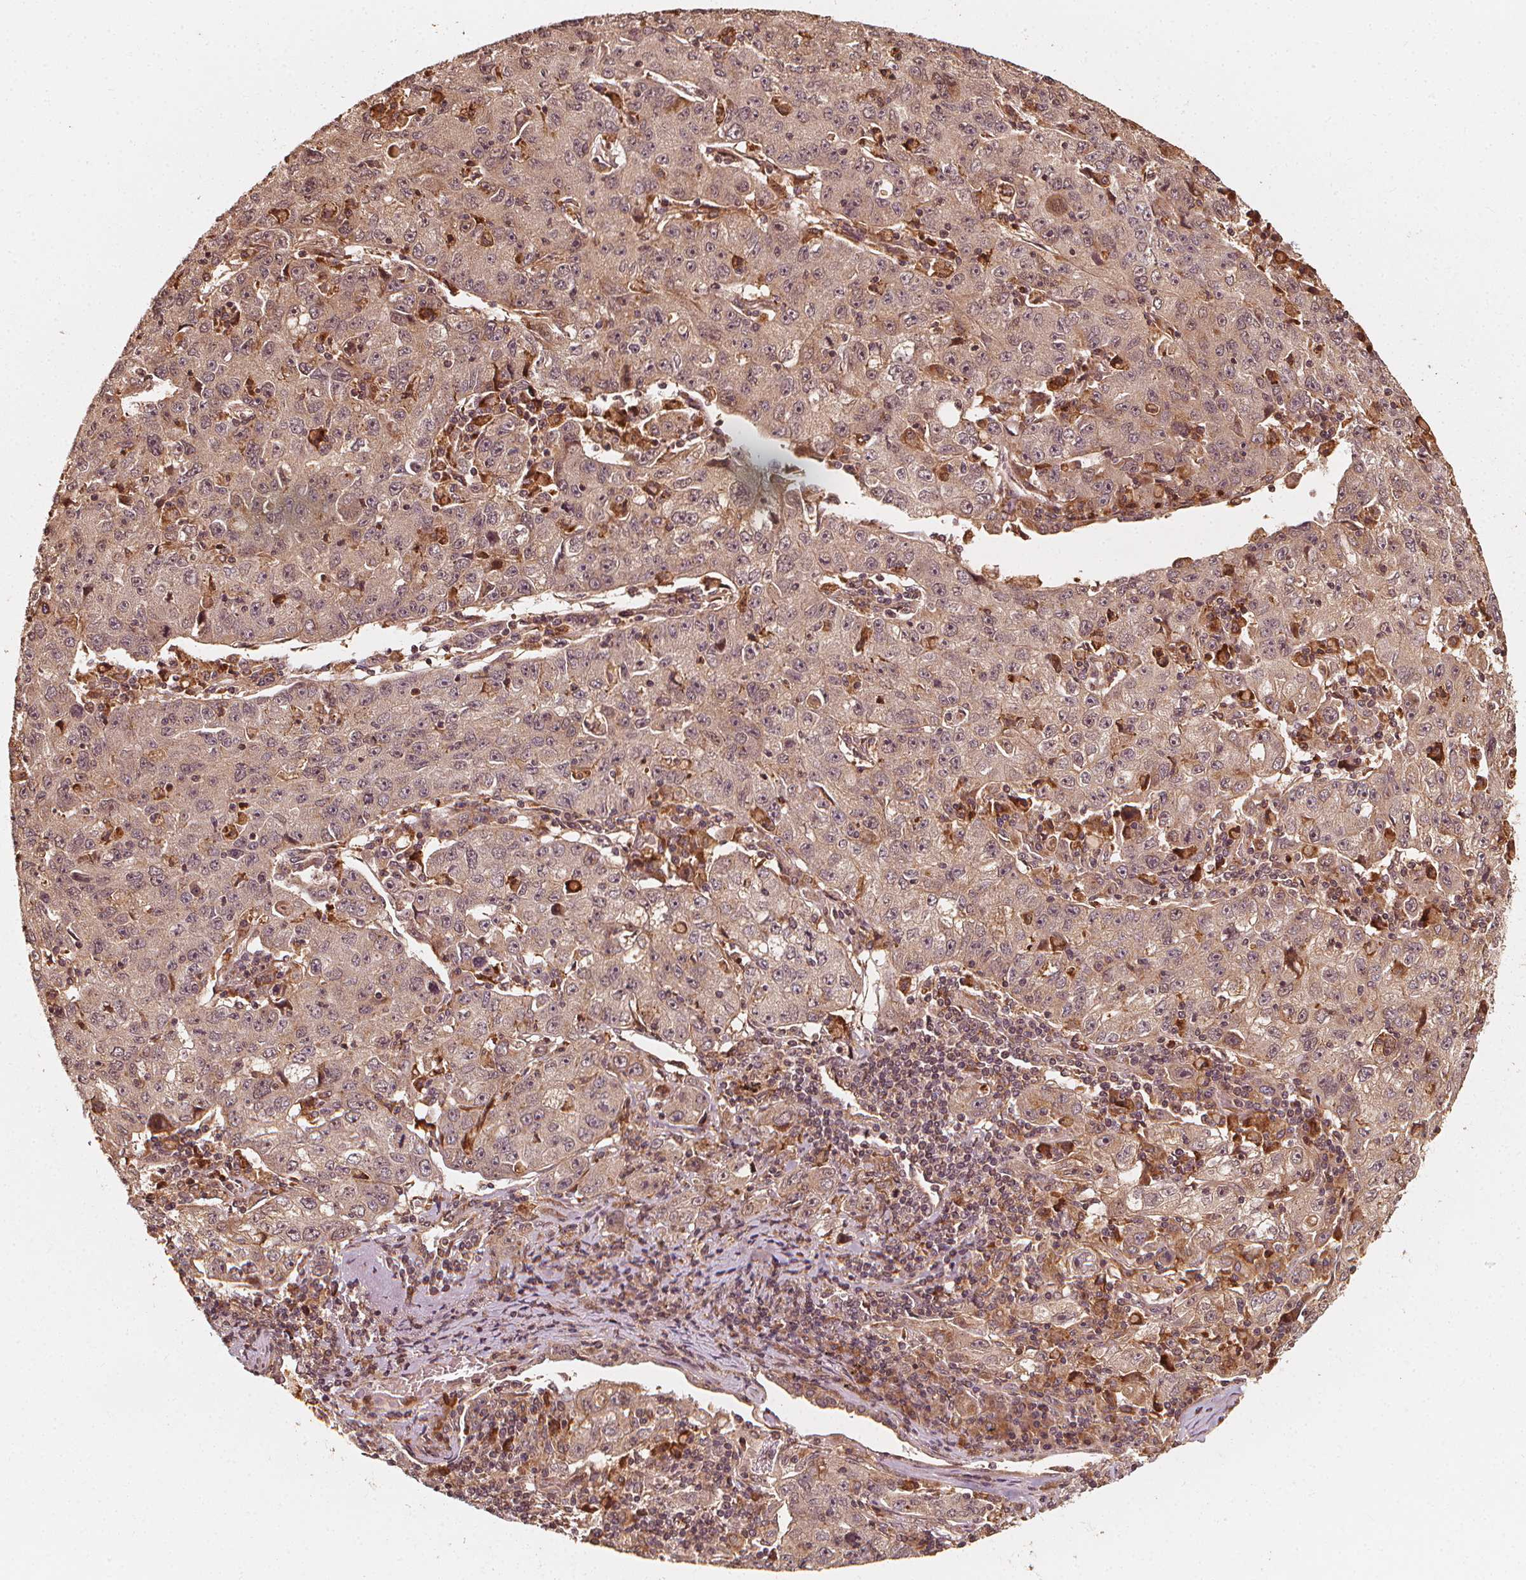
{"staining": {"intensity": "weak", "quantity": "<25%", "location": "cytoplasmic/membranous,nuclear"}, "tissue": "lung cancer", "cell_type": "Tumor cells", "image_type": "cancer", "snomed": [{"axis": "morphology", "description": "Normal morphology"}, {"axis": "morphology", "description": "Adenocarcinoma, NOS"}, {"axis": "topography", "description": "Lymph node"}, {"axis": "topography", "description": "Lung"}], "caption": "Adenocarcinoma (lung) stained for a protein using immunohistochemistry (IHC) displays no expression tumor cells.", "gene": "NPC1", "patient": {"sex": "female", "age": 57}}